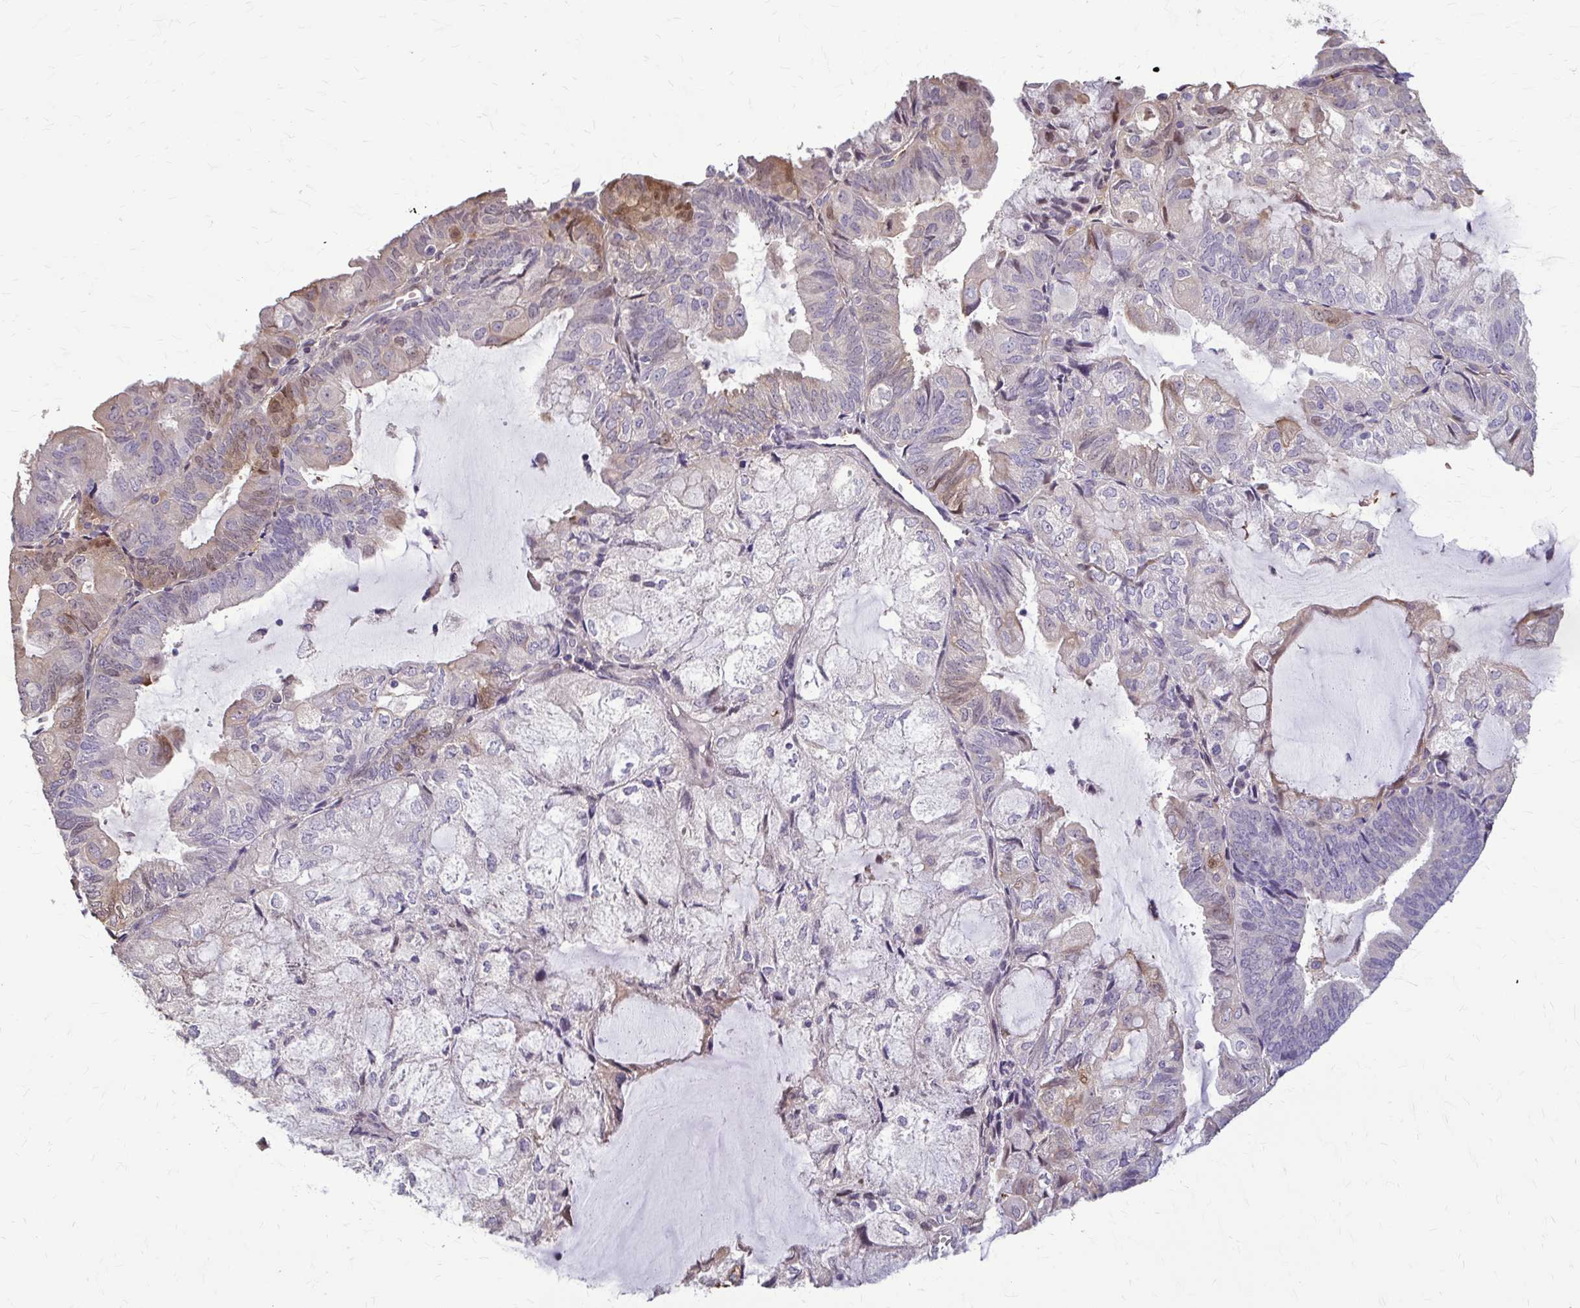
{"staining": {"intensity": "moderate", "quantity": "<25%", "location": "cytoplasmic/membranous"}, "tissue": "endometrial cancer", "cell_type": "Tumor cells", "image_type": "cancer", "snomed": [{"axis": "morphology", "description": "Adenocarcinoma, NOS"}, {"axis": "topography", "description": "Endometrium"}], "caption": "Endometrial cancer (adenocarcinoma) tissue shows moderate cytoplasmic/membranous expression in approximately <25% of tumor cells", "gene": "ZNF34", "patient": {"sex": "female", "age": 81}}